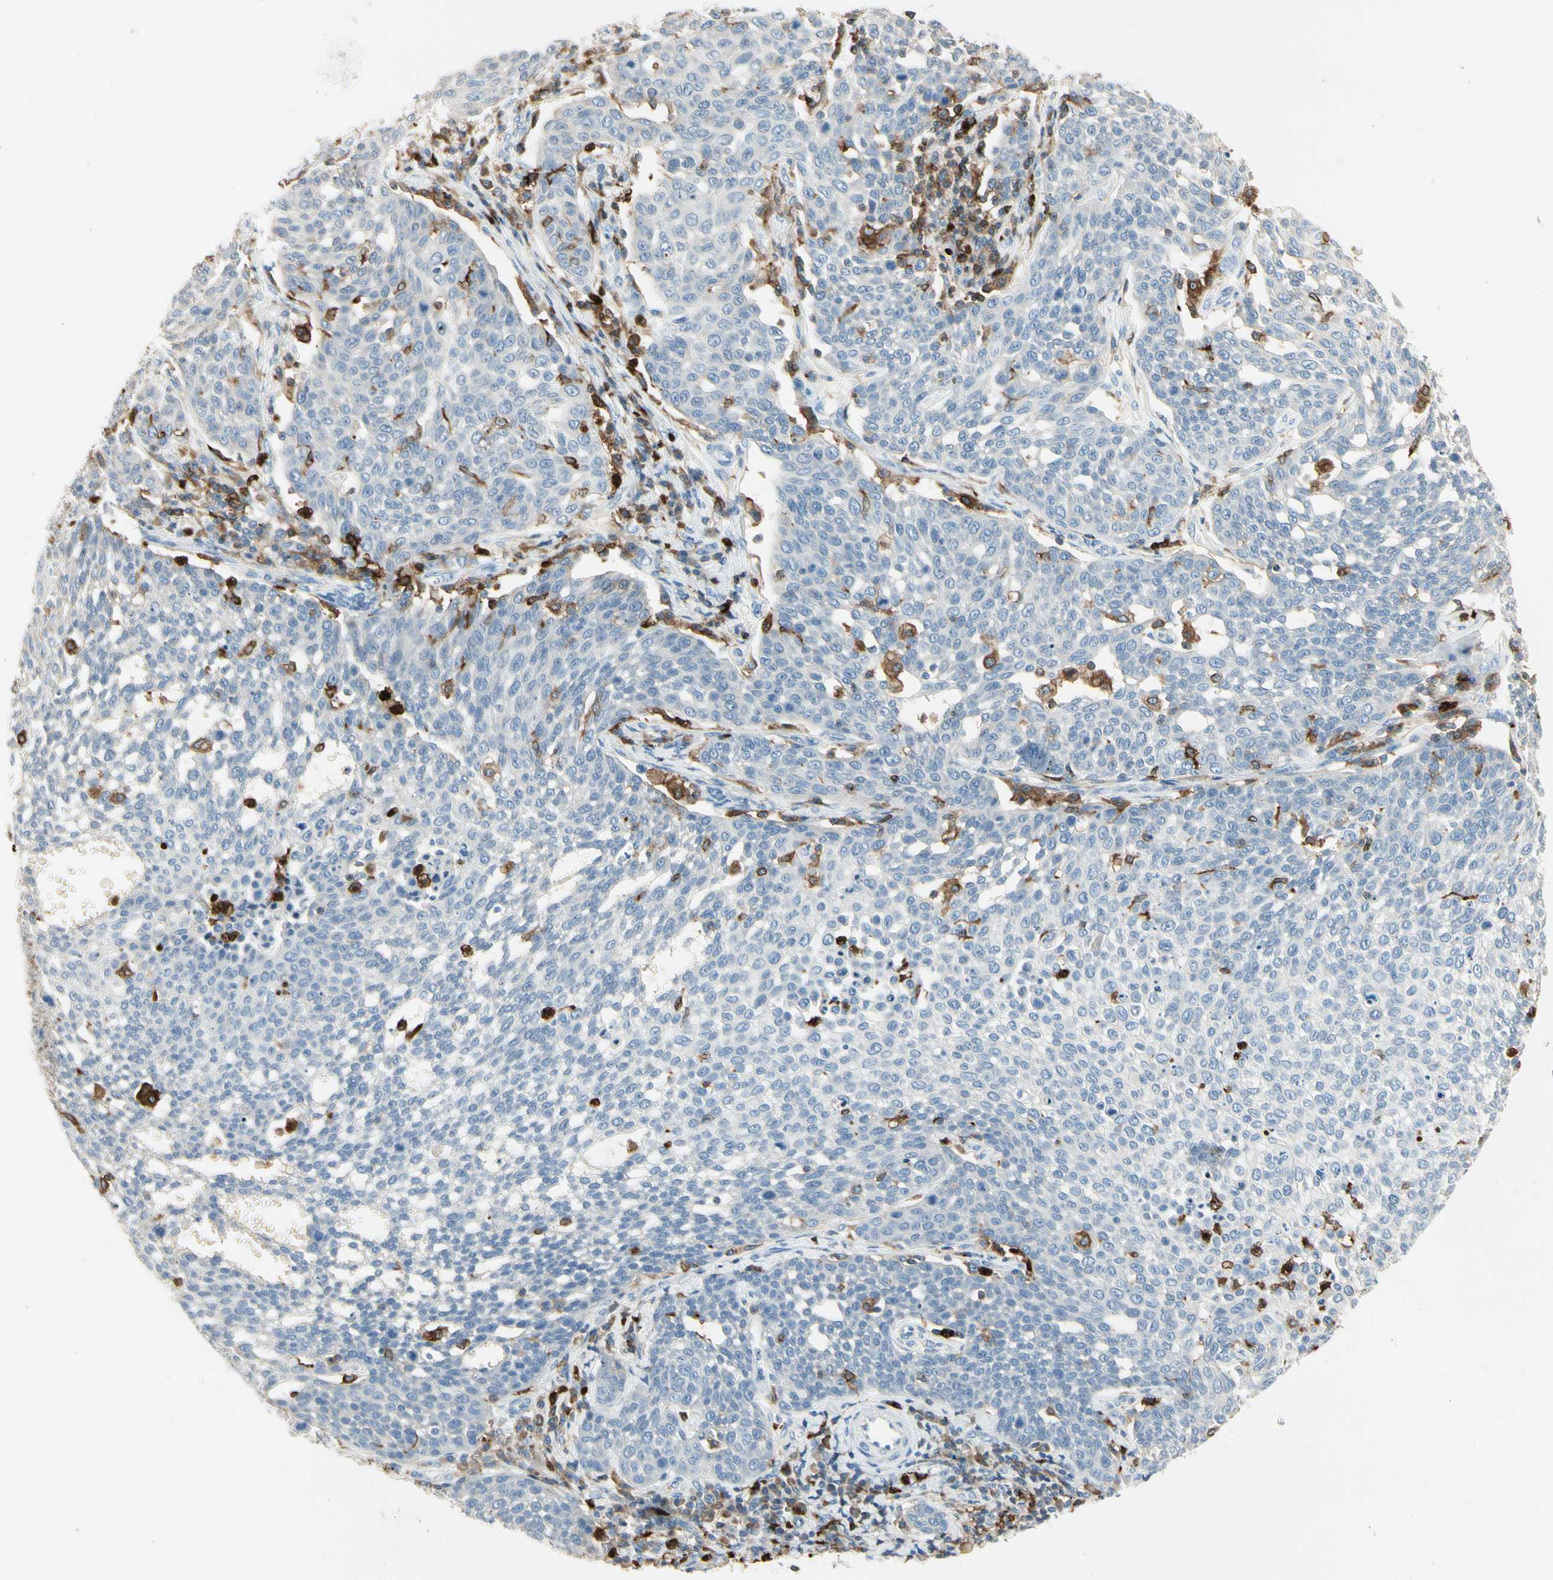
{"staining": {"intensity": "negative", "quantity": "none", "location": "none"}, "tissue": "cervical cancer", "cell_type": "Tumor cells", "image_type": "cancer", "snomed": [{"axis": "morphology", "description": "Squamous cell carcinoma, NOS"}, {"axis": "topography", "description": "Cervix"}], "caption": "This is an immunohistochemistry histopathology image of human squamous cell carcinoma (cervical). There is no positivity in tumor cells.", "gene": "ITGB2", "patient": {"sex": "female", "age": 34}}